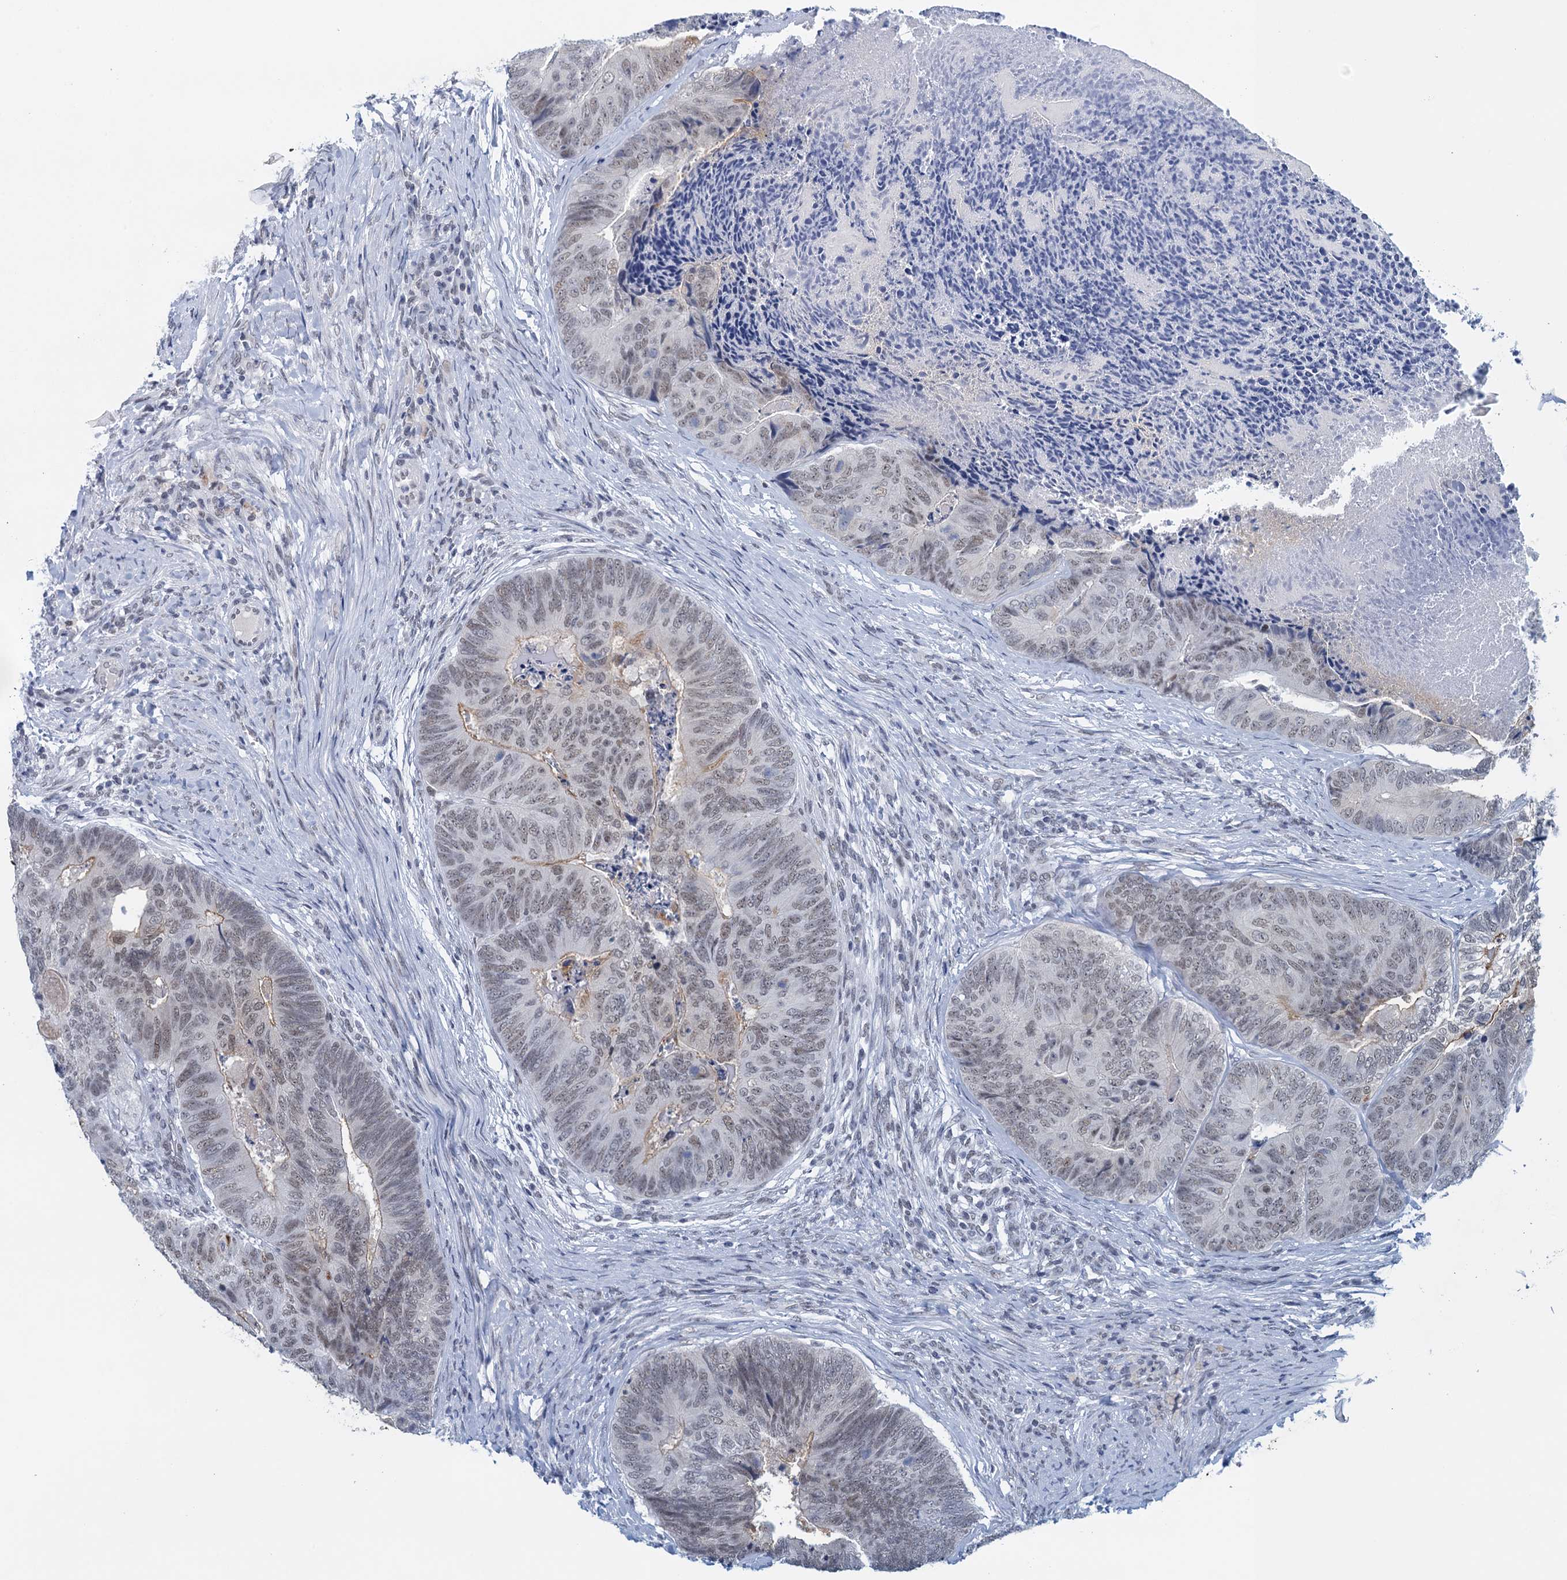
{"staining": {"intensity": "weak", "quantity": ">75%", "location": "nuclear"}, "tissue": "colorectal cancer", "cell_type": "Tumor cells", "image_type": "cancer", "snomed": [{"axis": "morphology", "description": "Adenocarcinoma, NOS"}, {"axis": "topography", "description": "Colon"}], "caption": "Tumor cells exhibit low levels of weak nuclear positivity in approximately >75% of cells in colorectal cancer.", "gene": "EPS8L1", "patient": {"sex": "female", "age": 67}}